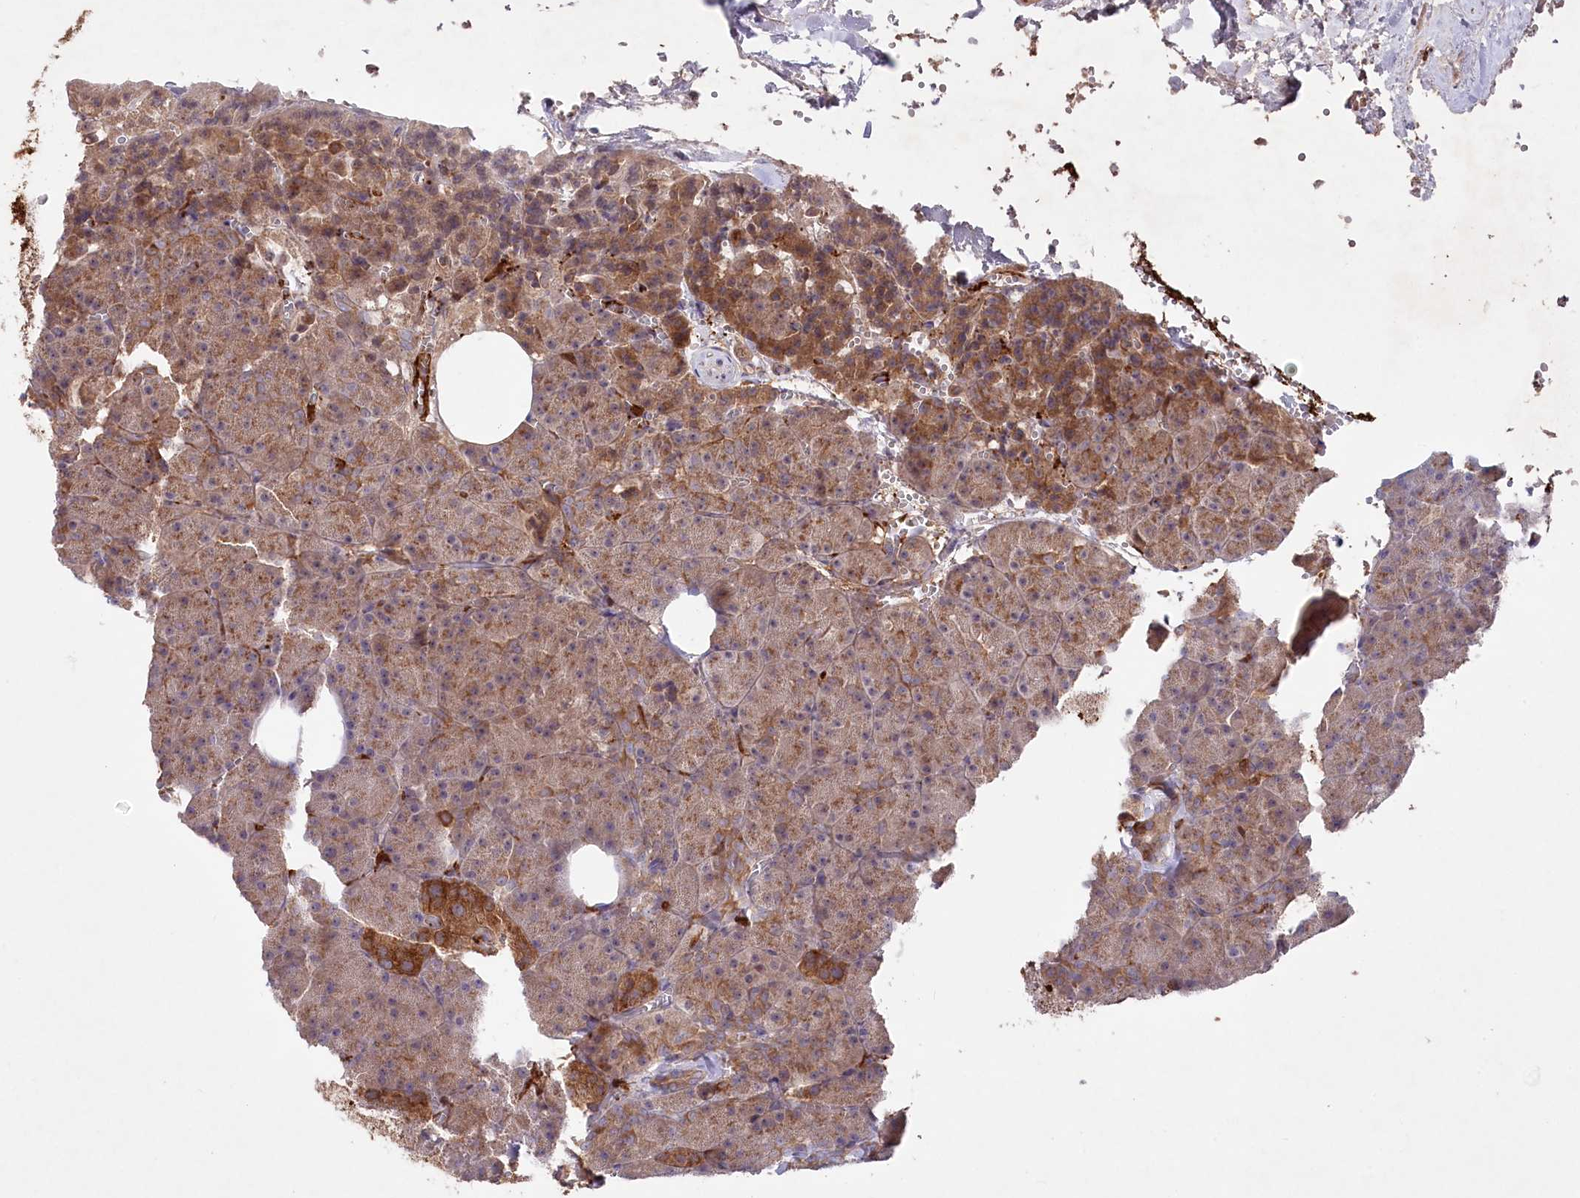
{"staining": {"intensity": "moderate", "quantity": ">75%", "location": "cytoplasmic/membranous"}, "tissue": "pancreas", "cell_type": "Exocrine glandular cells", "image_type": "normal", "snomed": [{"axis": "morphology", "description": "Normal tissue, NOS"}, {"axis": "morphology", "description": "Carcinoid, malignant, NOS"}, {"axis": "topography", "description": "Pancreas"}], "caption": "A high-resolution micrograph shows immunohistochemistry (IHC) staining of benign pancreas, which shows moderate cytoplasmic/membranous positivity in approximately >75% of exocrine glandular cells.", "gene": "PPP1R21", "patient": {"sex": "female", "age": 35}}